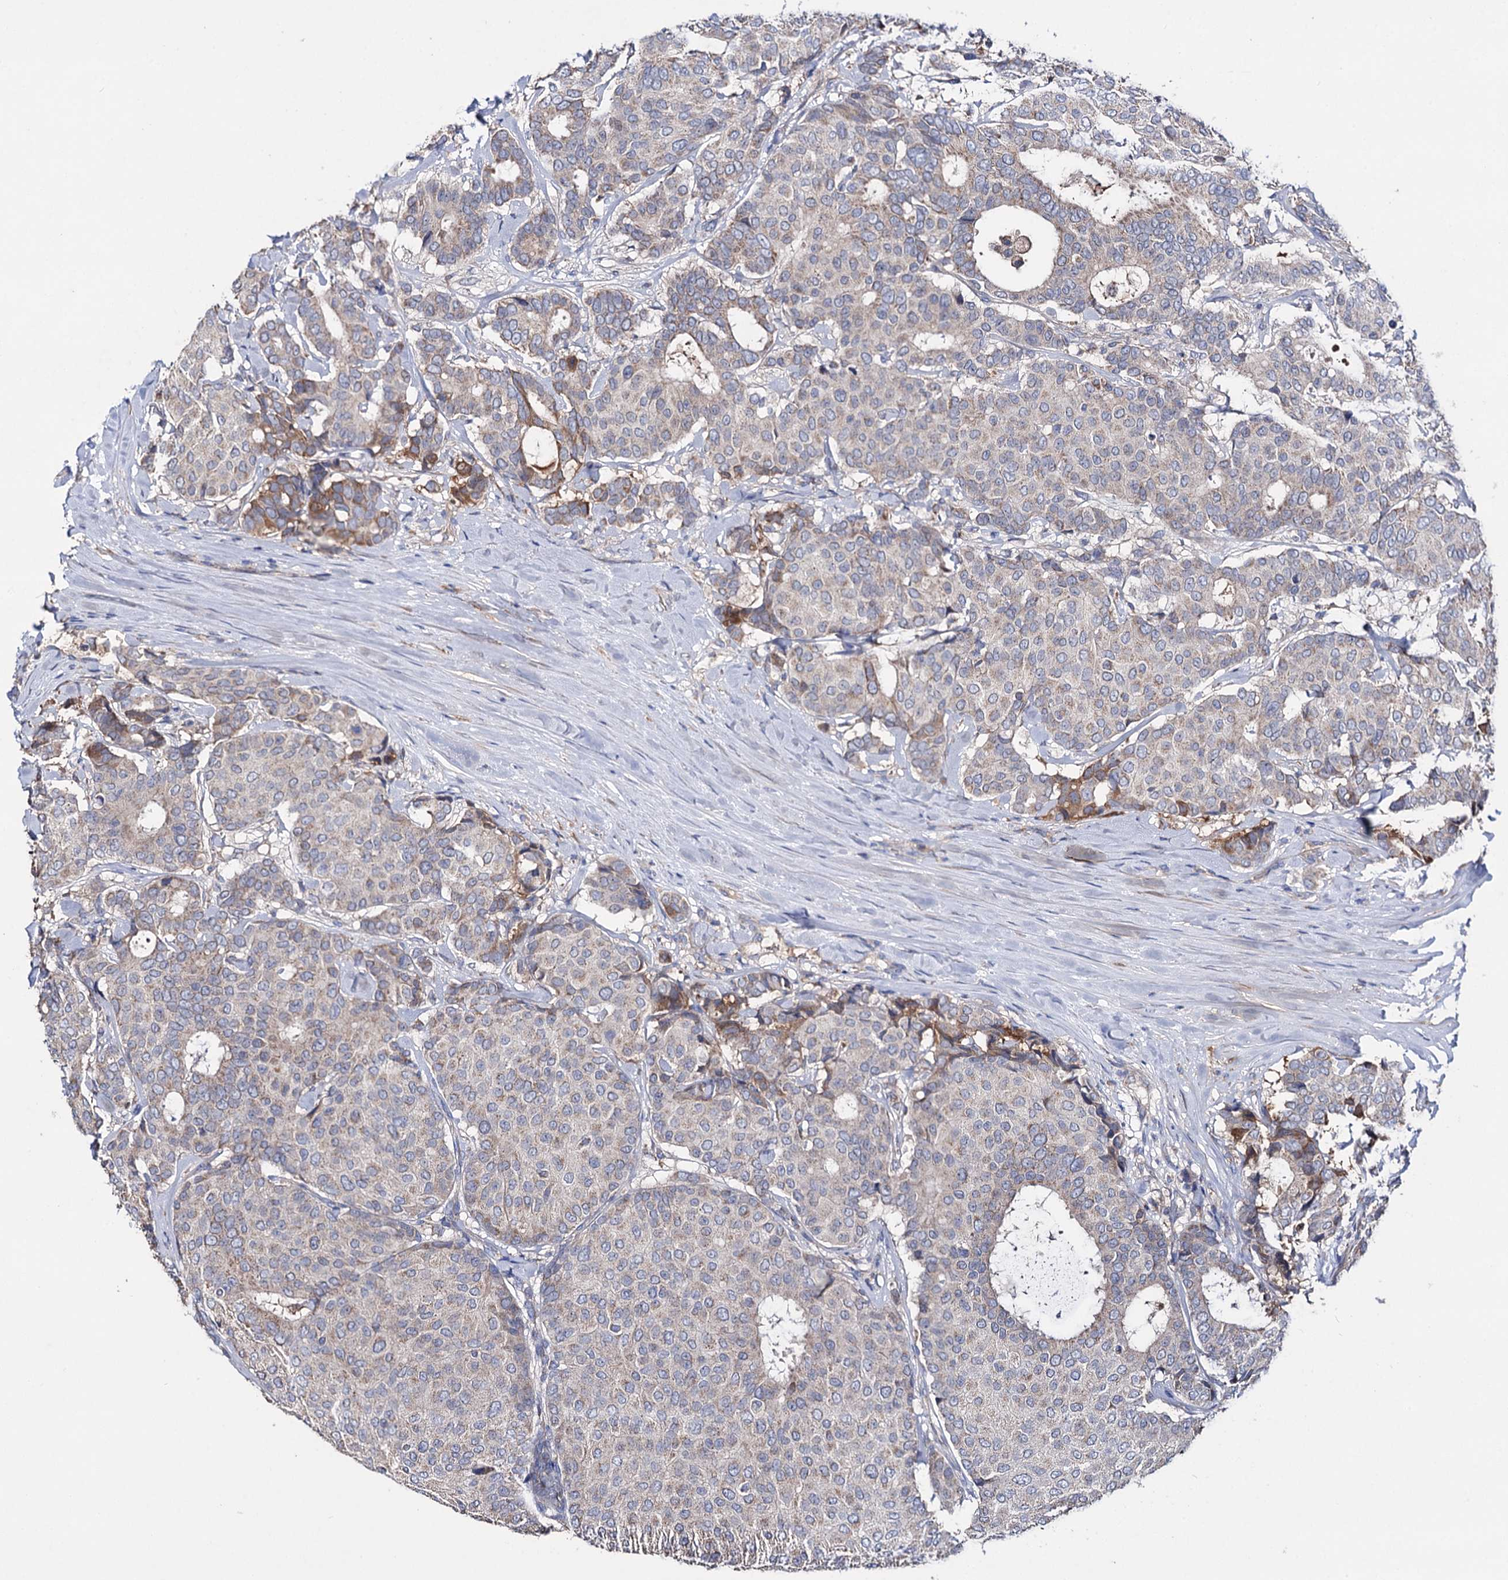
{"staining": {"intensity": "weak", "quantity": "<25%", "location": "cytoplasmic/membranous"}, "tissue": "breast cancer", "cell_type": "Tumor cells", "image_type": "cancer", "snomed": [{"axis": "morphology", "description": "Duct carcinoma"}, {"axis": "topography", "description": "Breast"}], "caption": "Breast cancer was stained to show a protein in brown. There is no significant expression in tumor cells. (DAB (3,3'-diaminobenzidine) immunohistochemistry, high magnification).", "gene": "CLPB", "patient": {"sex": "female", "age": 75}}